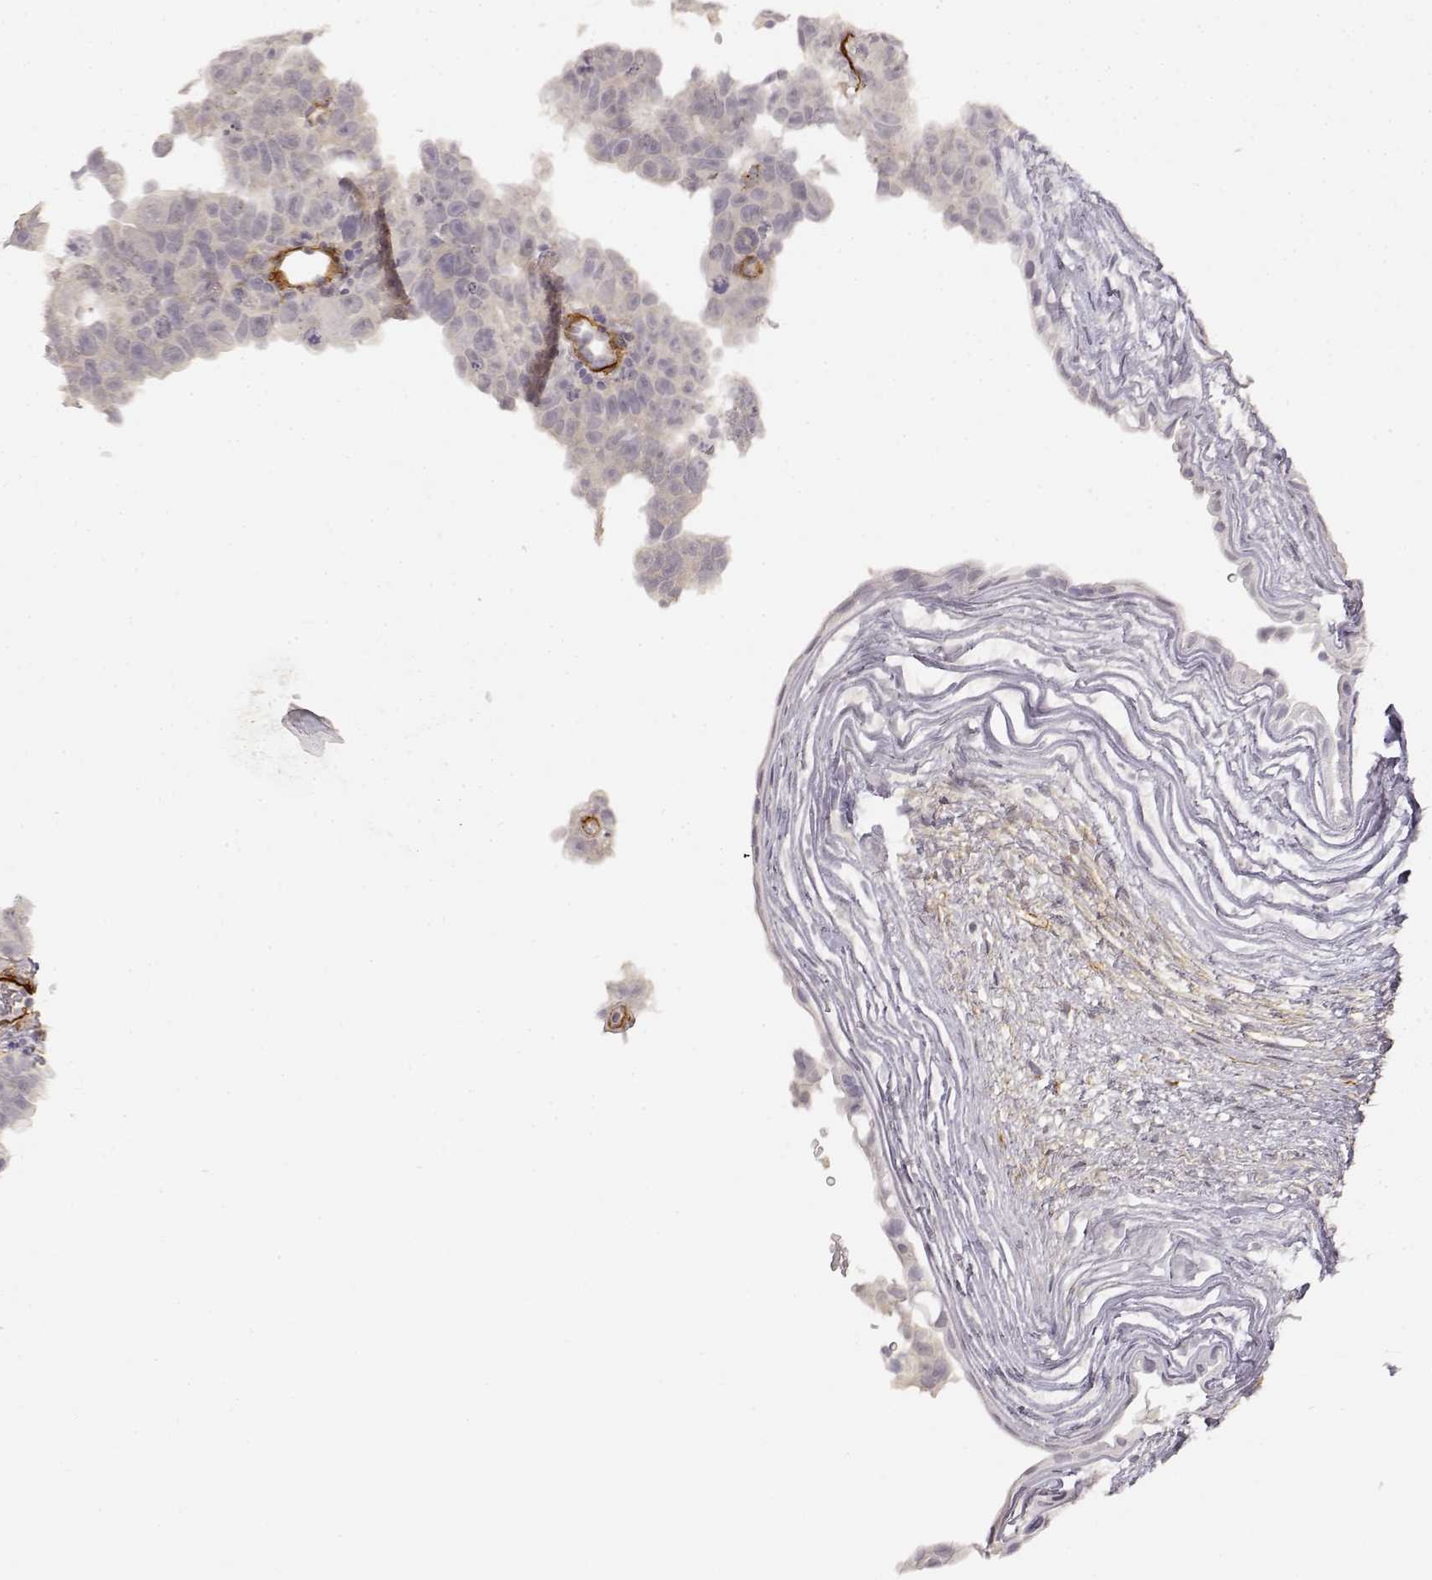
{"staining": {"intensity": "negative", "quantity": "none", "location": "none"}, "tissue": "testis cancer", "cell_type": "Tumor cells", "image_type": "cancer", "snomed": [{"axis": "morphology", "description": "Normal tissue, NOS"}, {"axis": "morphology", "description": "Carcinoma, Embryonal, NOS"}, {"axis": "topography", "description": "Testis"}, {"axis": "topography", "description": "Epididymis"}], "caption": "Tumor cells show no significant positivity in testis embryonal carcinoma. Brightfield microscopy of IHC stained with DAB (3,3'-diaminobenzidine) (brown) and hematoxylin (blue), captured at high magnification.", "gene": "LAMA4", "patient": {"sex": "male", "age": 24}}